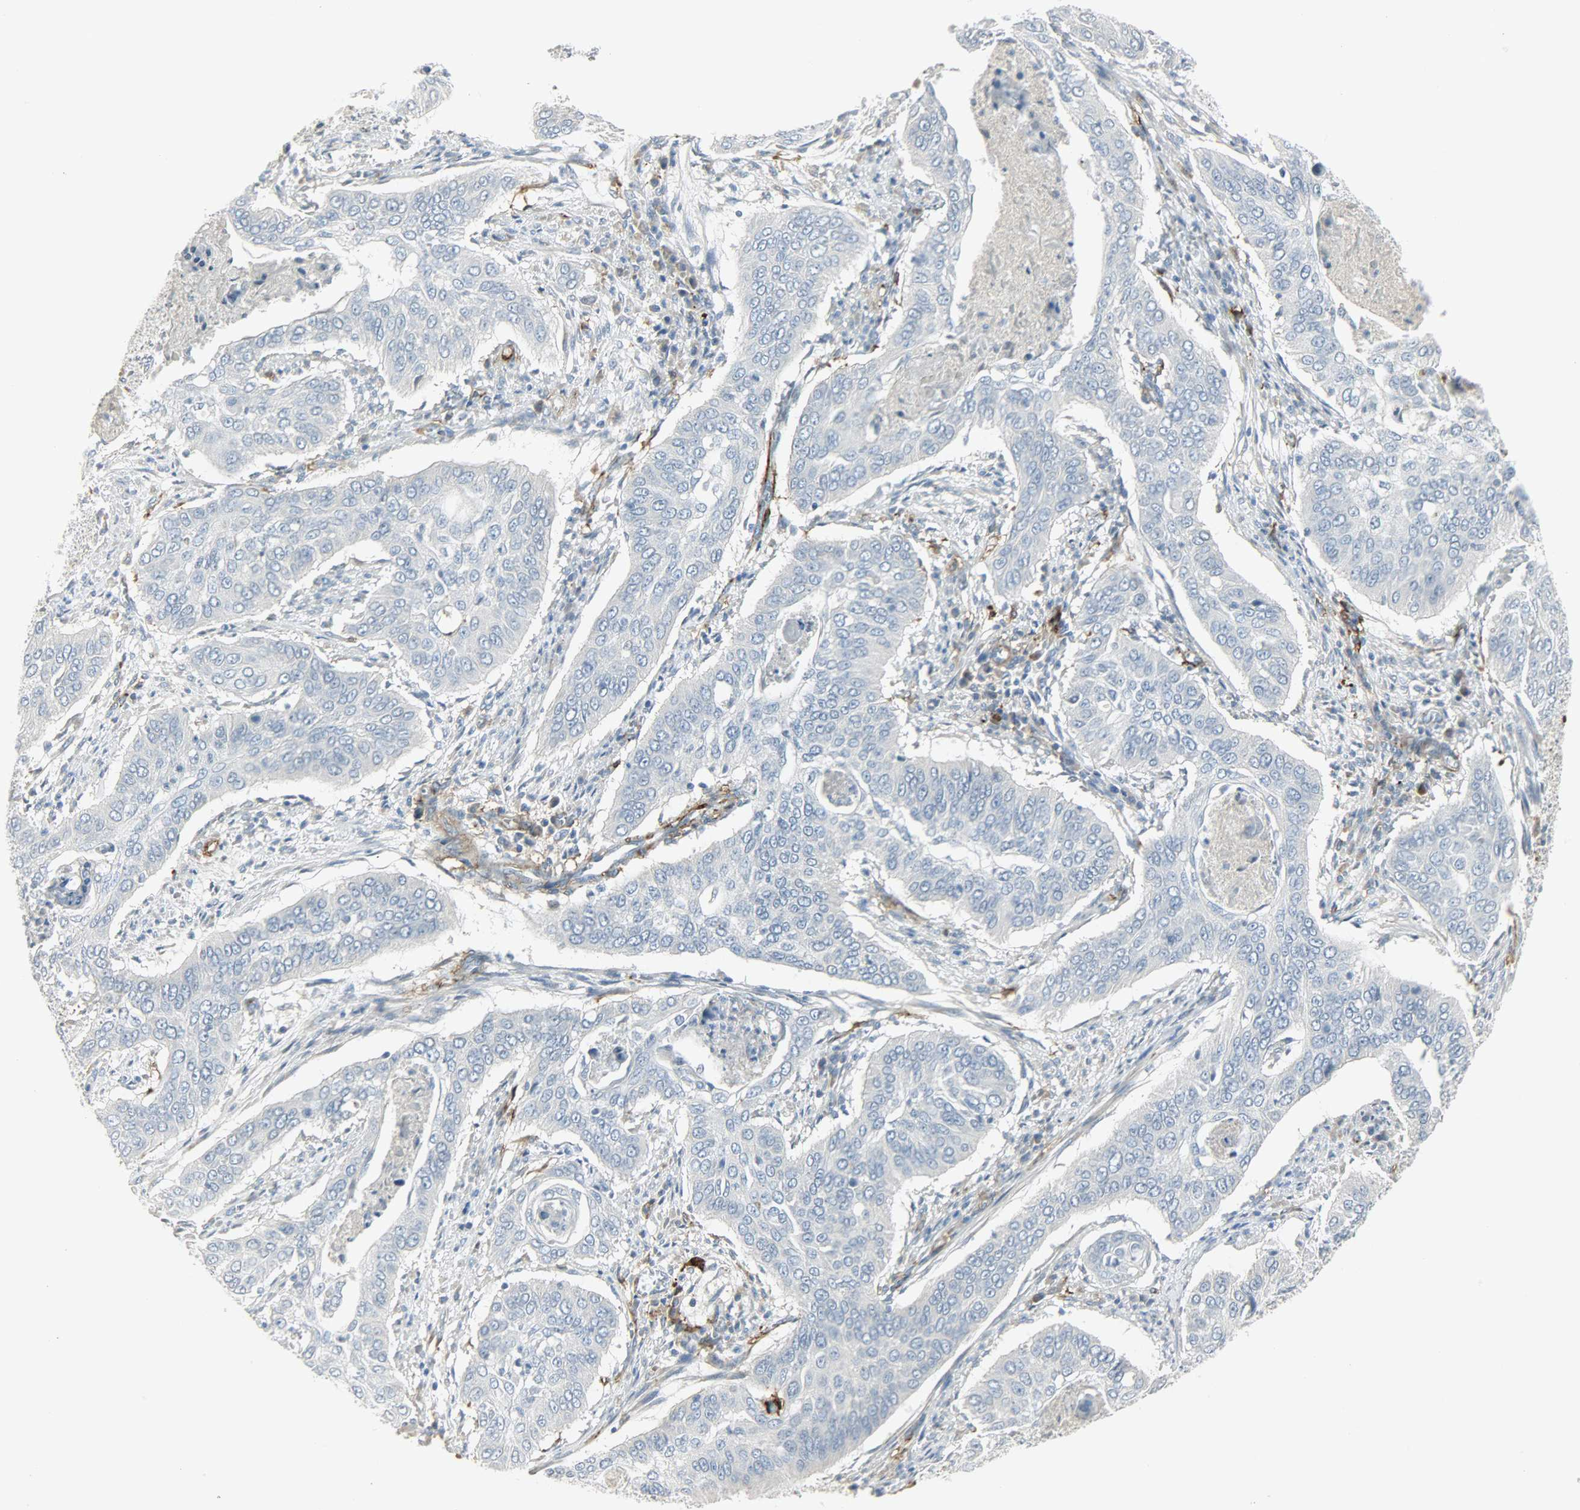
{"staining": {"intensity": "negative", "quantity": "none", "location": "none"}, "tissue": "cervical cancer", "cell_type": "Tumor cells", "image_type": "cancer", "snomed": [{"axis": "morphology", "description": "Squamous cell carcinoma, NOS"}, {"axis": "topography", "description": "Cervix"}], "caption": "Image shows no protein expression in tumor cells of squamous cell carcinoma (cervical) tissue.", "gene": "ENPEP", "patient": {"sex": "female", "age": 39}}